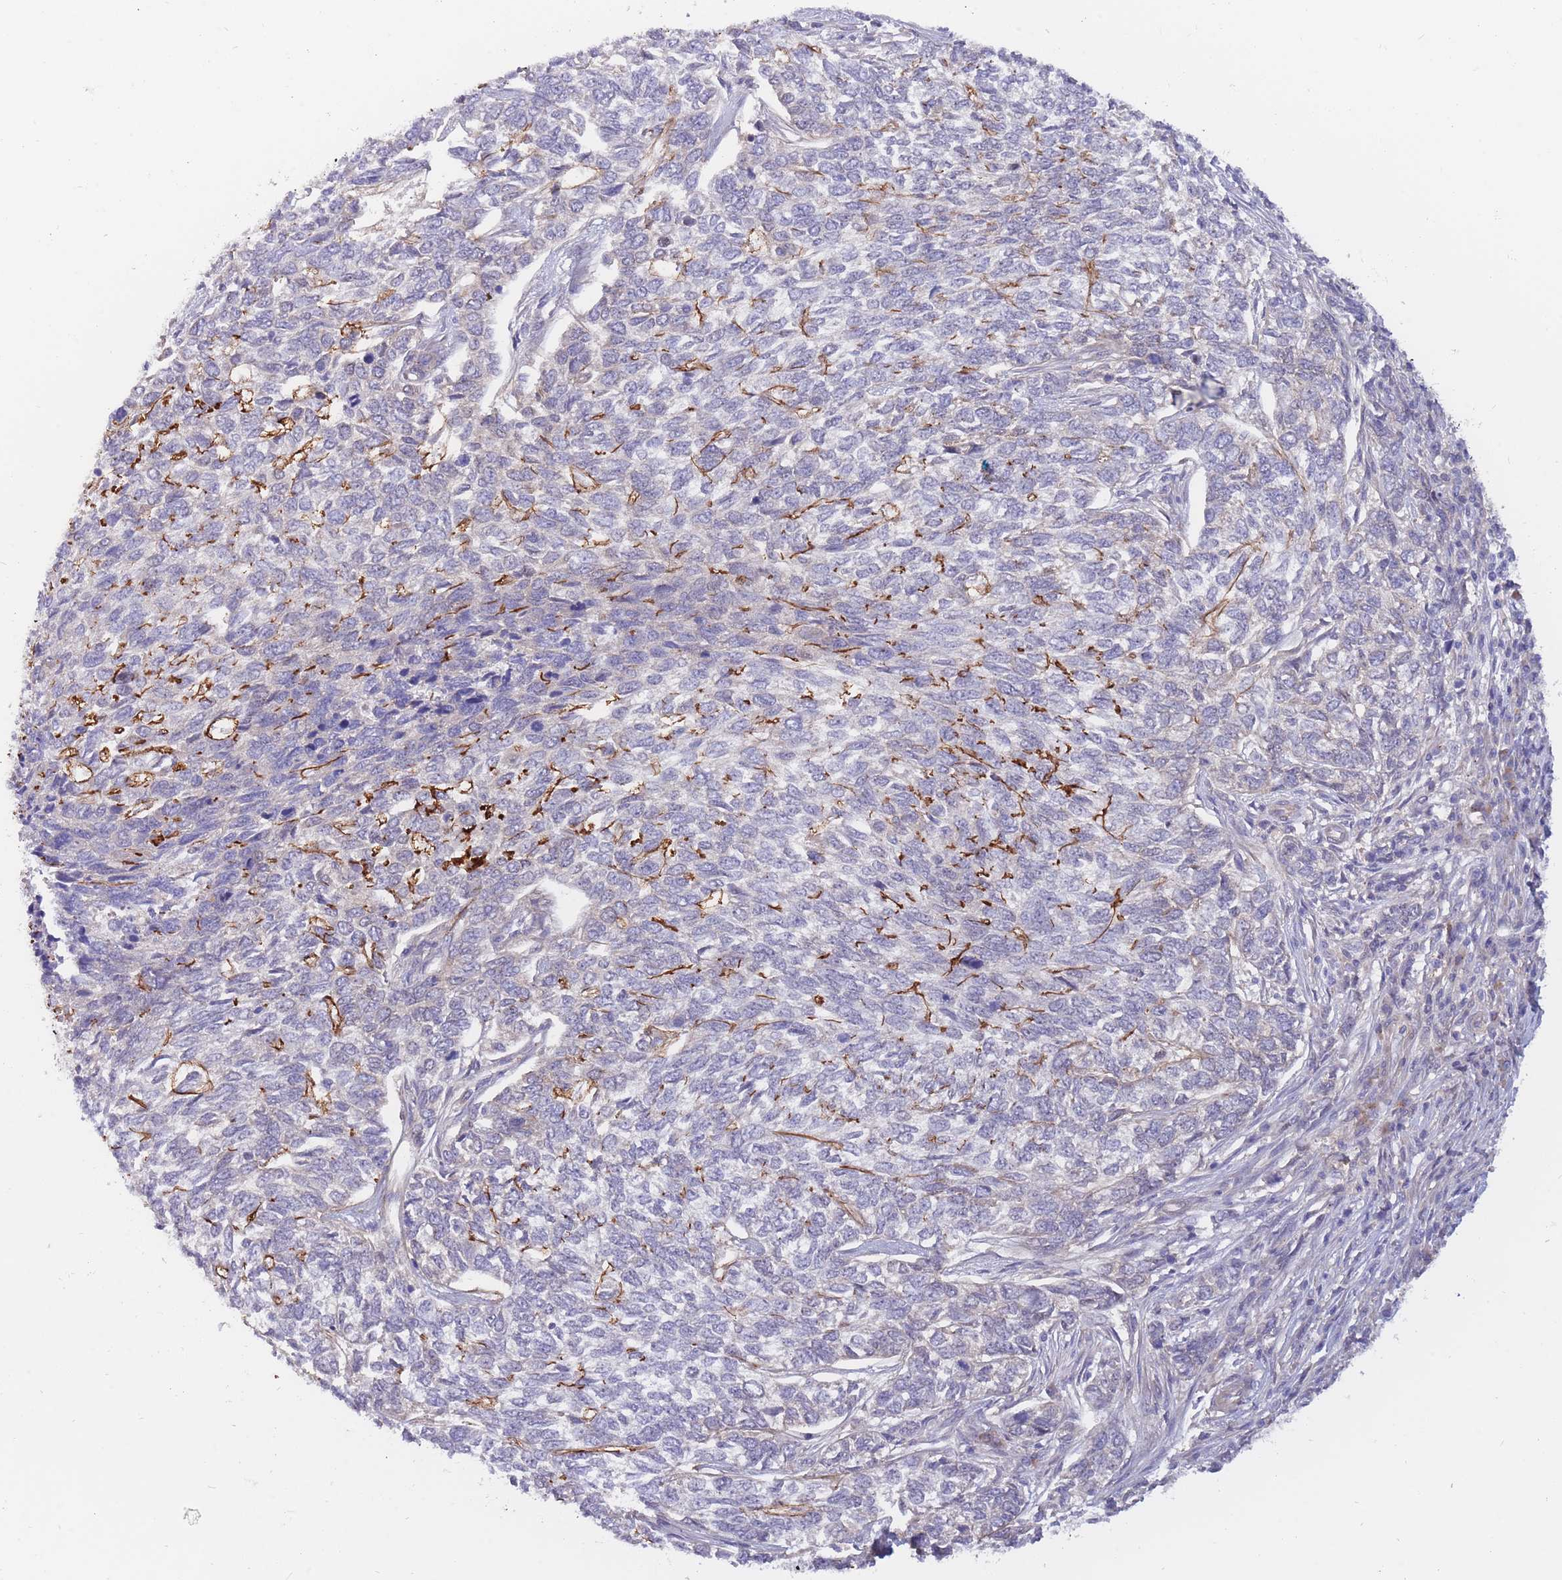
{"staining": {"intensity": "negative", "quantity": "none", "location": "none"}, "tissue": "skin cancer", "cell_type": "Tumor cells", "image_type": "cancer", "snomed": [{"axis": "morphology", "description": "Basal cell carcinoma"}, {"axis": "topography", "description": "Skin"}], "caption": "Immunohistochemistry histopathology image of skin basal cell carcinoma stained for a protein (brown), which exhibits no expression in tumor cells.", "gene": "APOL4", "patient": {"sex": "female", "age": 65}}